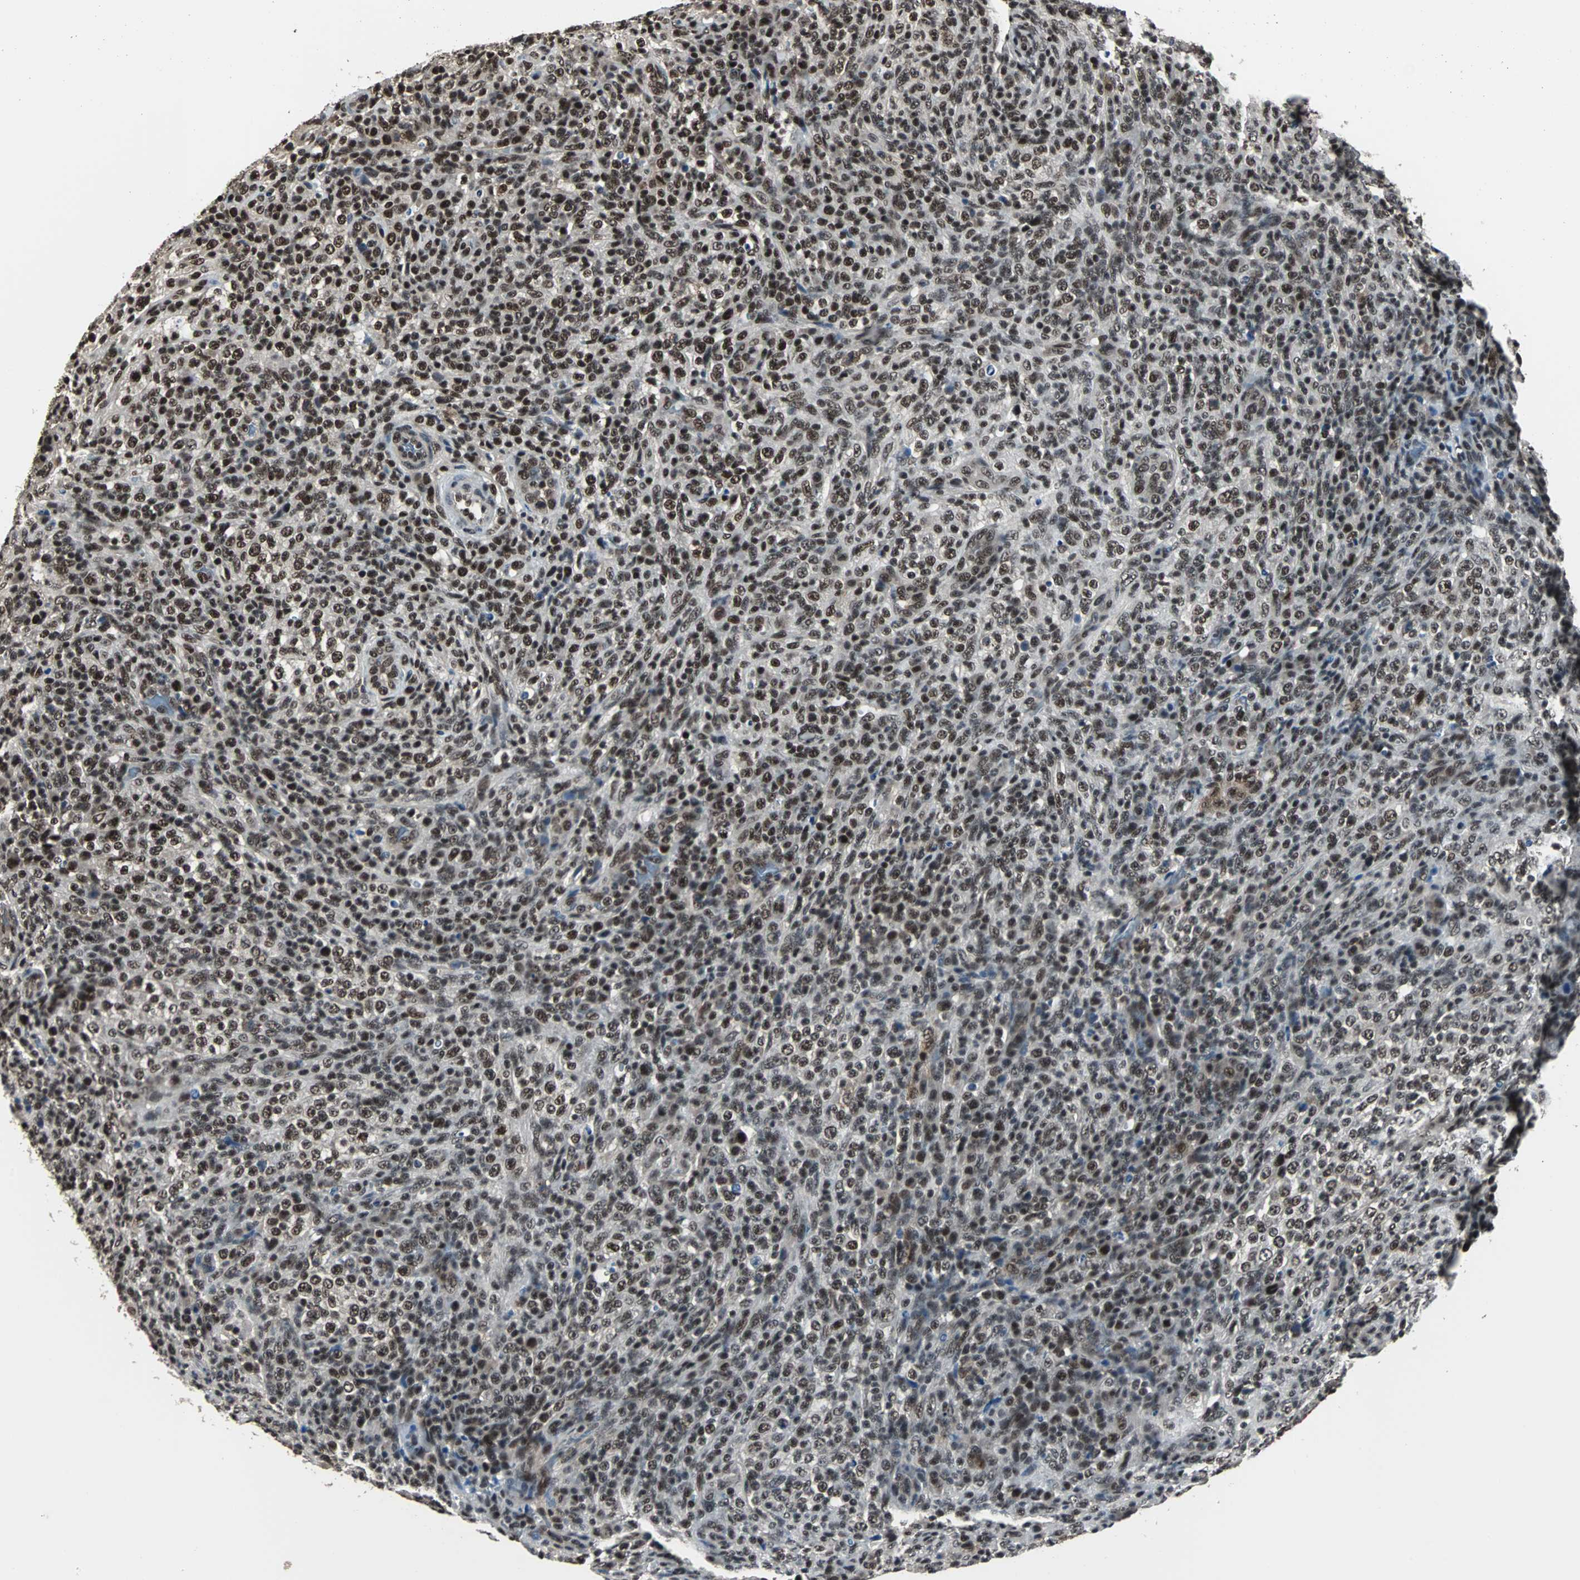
{"staining": {"intensity": "strong", "quantity": ">75%", "location": "nuclear"}, "tissue": "lymphoma", "cell_type": "Tumor cells", "image_type": "cancer", "snomed": [{"axis": "morphology", "description": "Malignant lymphoma, non-Hodgkin's type, High grade"}, {"axis": "topography", "description": "Lymph node"}], "caption": "Immunohistochemical staining of human lymphoma displays strong nuclear protein staining in approximately >75% of tumor cells. The staining is performed using DAB (3,3'-diaminobenzidine) brown chromogen to label protein expression. The nuclei are counter-stained blue using hematoxylin.", "gene": "MKX", "patient": {"sex": "female", "age": 76}}